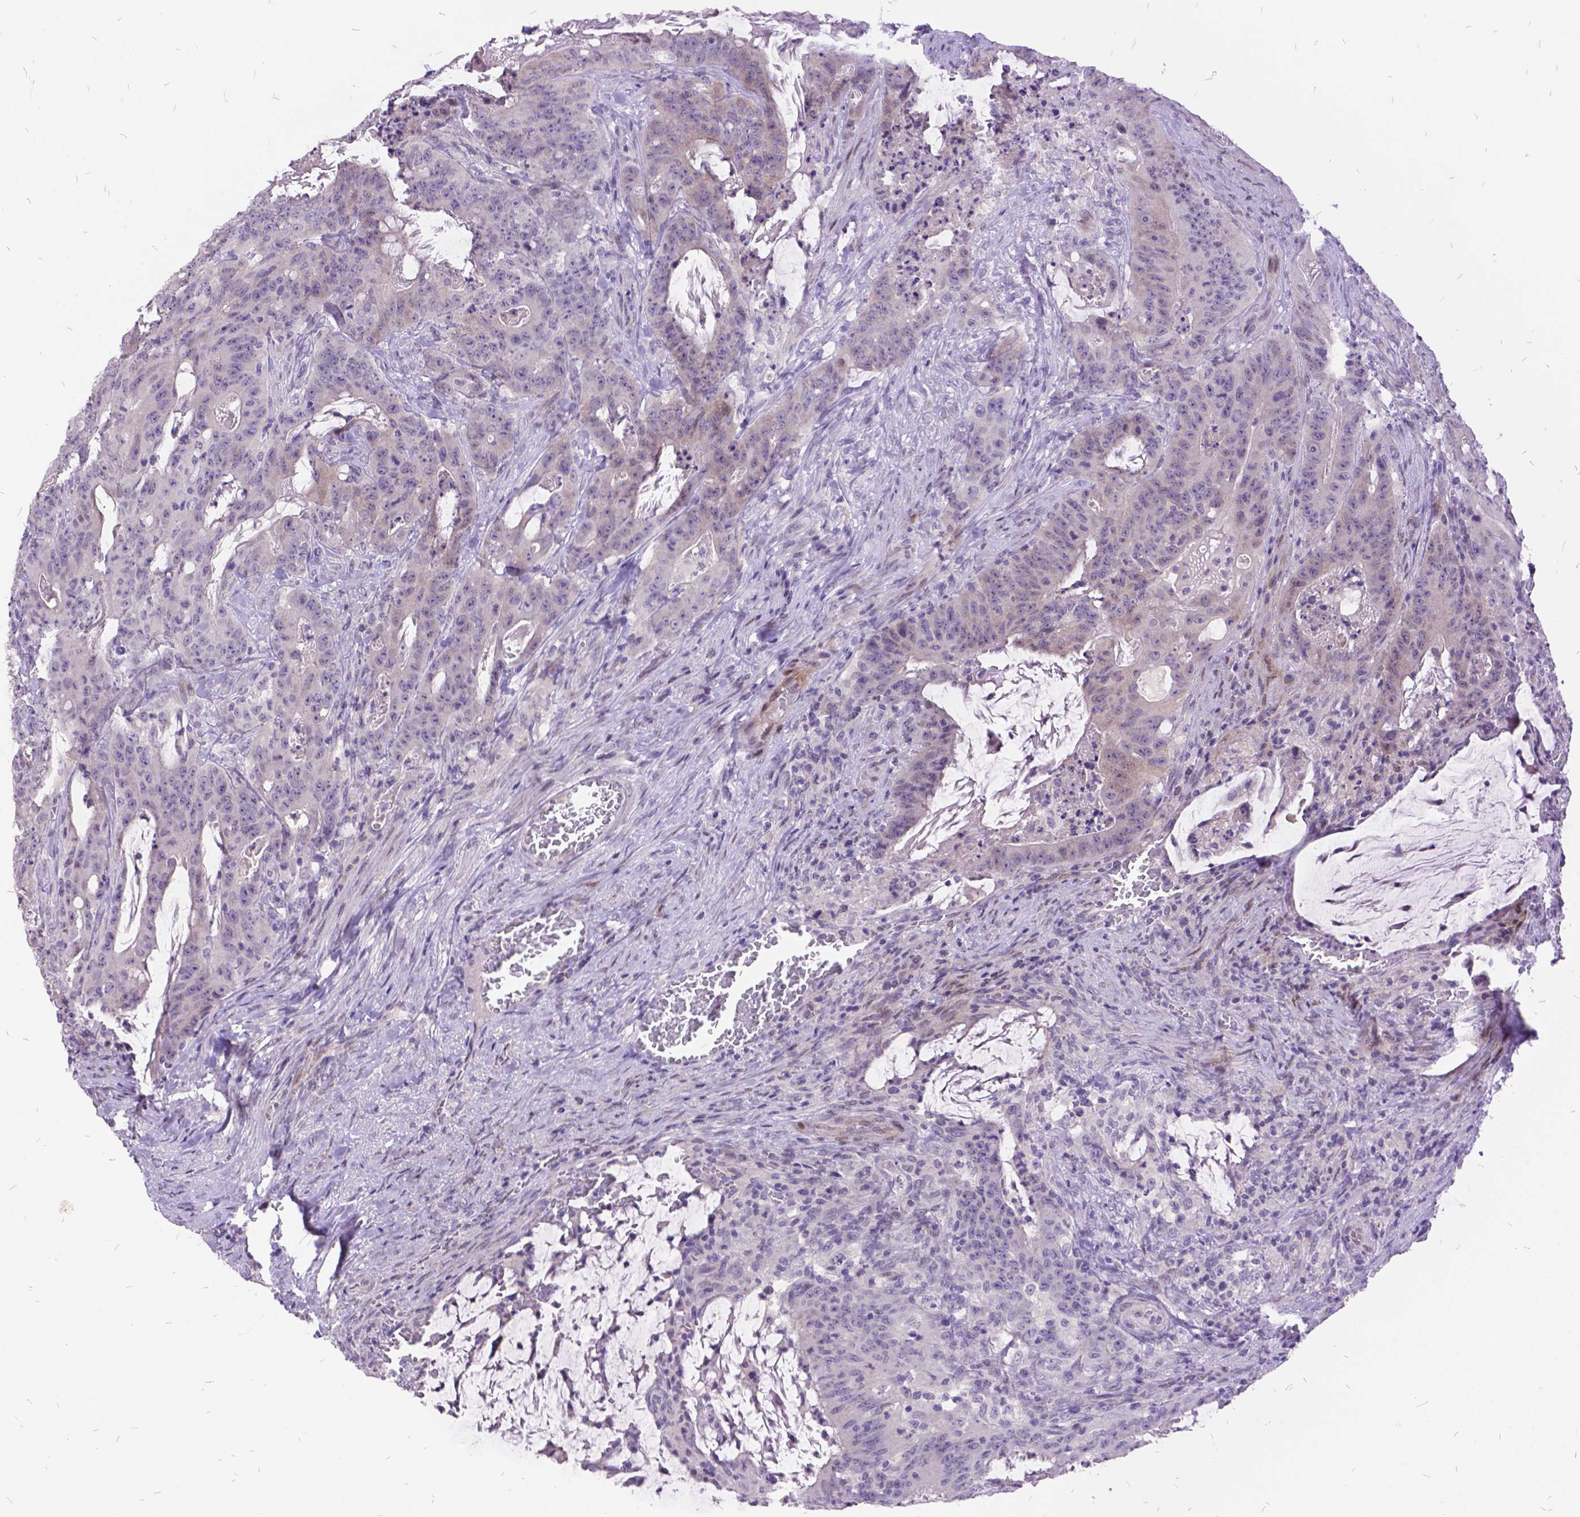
{"staining": {"intensity": "negative", "quantity": "none", "location": "none"}, "tissue": "colorectal cancer", "cell_type": "Tumor cells", "image_type": "cancer", "snomed": [{"axis": "morphology", "description": "Adenocarcinoma, NOS"}, {"axis": "topography", "description": "Colon"}], "caption": "IHC micrograph of adenocarcinoma (colorectal) stained for a protein (brown), which displays no positivity in tumor cells. (Stains: DAB immunohistochemistry (IHC) with hematoxylin counter stain, Microscopy: brightfield microscopy at high magnification).", "gene": "ITGB6", "patient": {"sex": "male", "age": 33}}